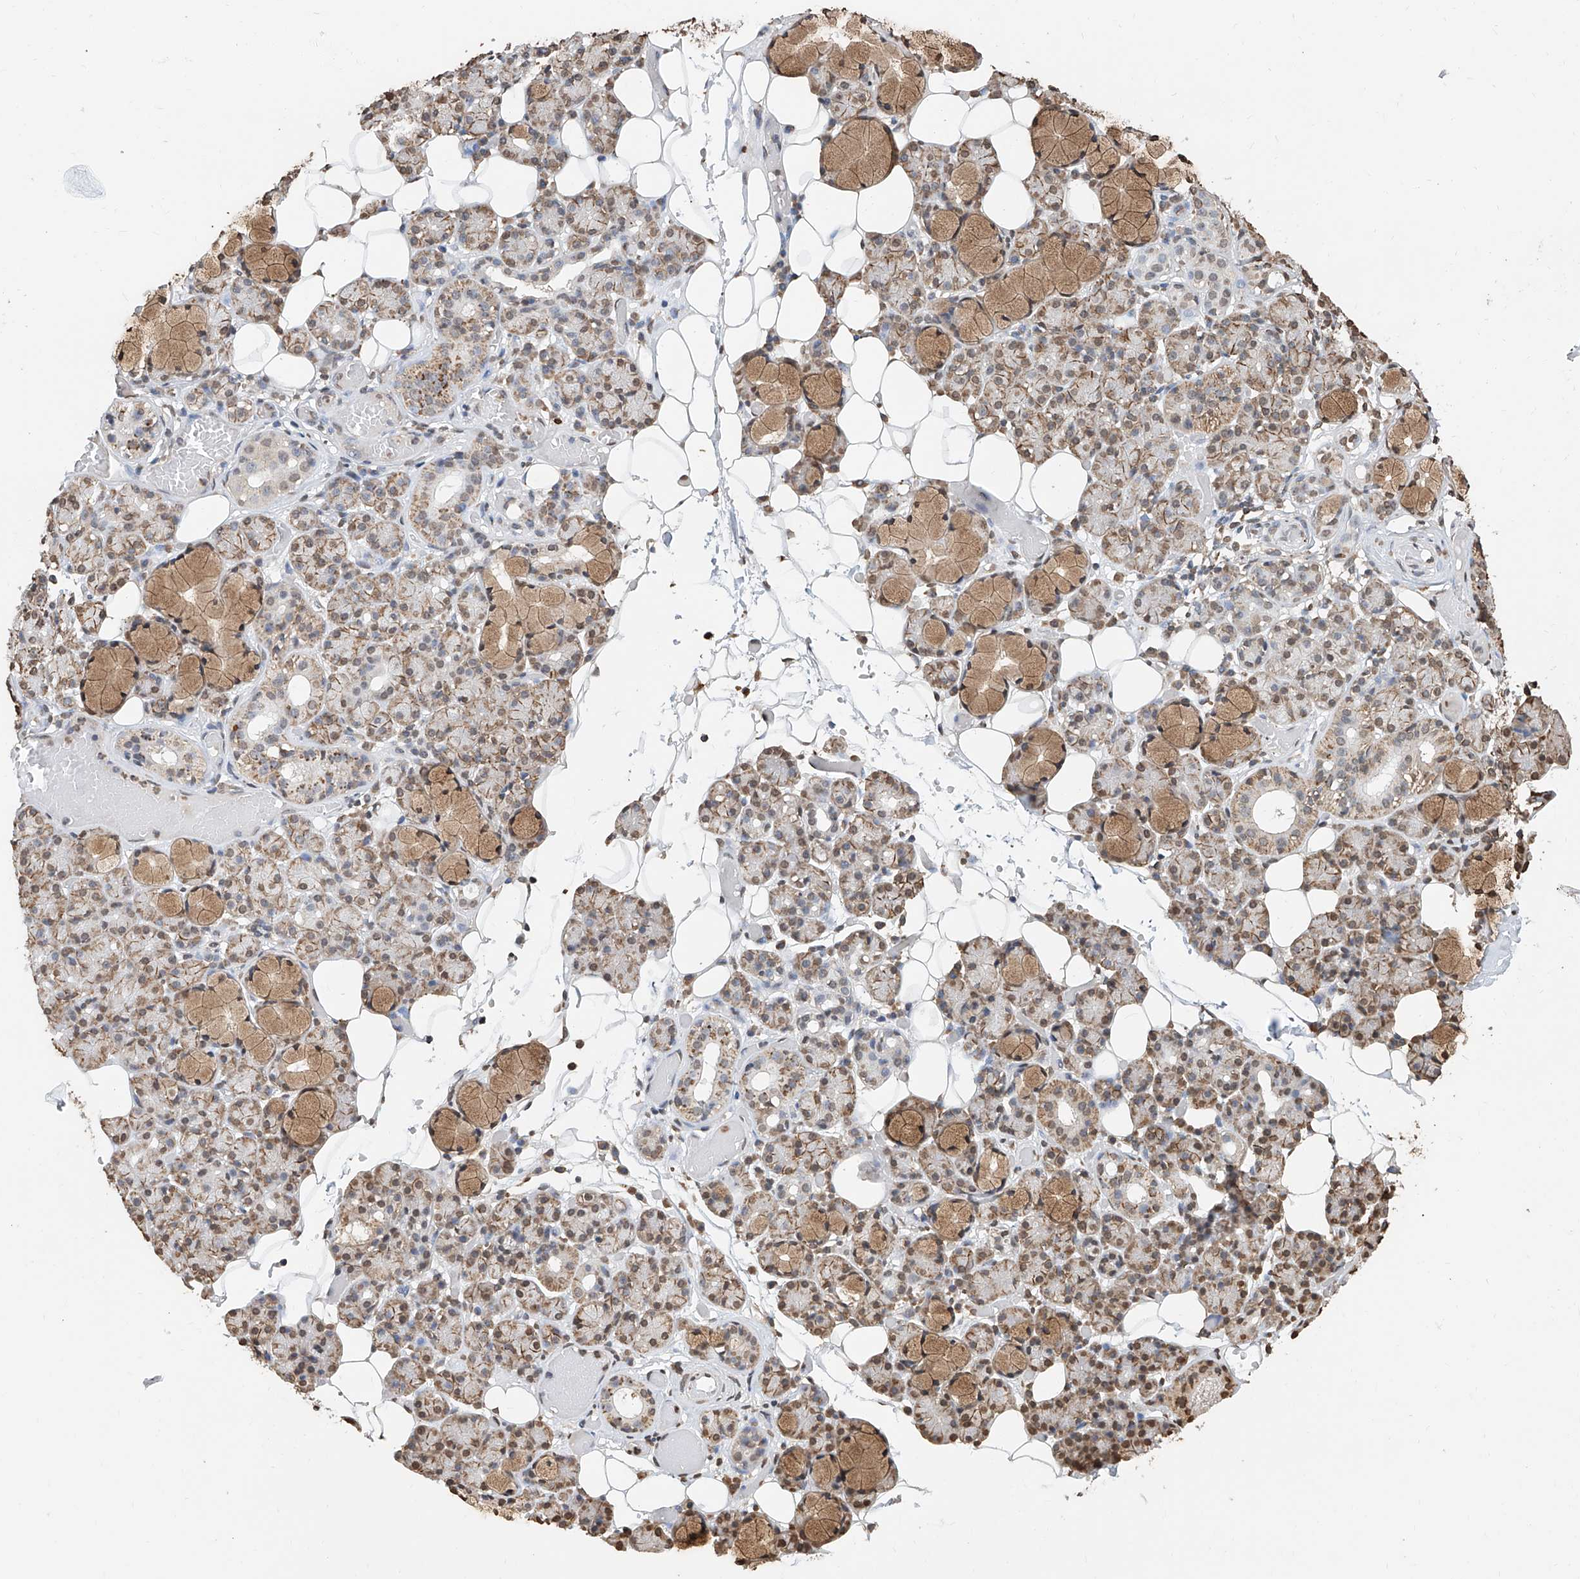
{"staining": {"intensity": "moderate", "quantity": ">75%", "location": "cytoplasmic/membranous,nuclear"}, "tissue": "salivary gland", "cell_type": "Glandular cells", "image_type": "normal", "snomed": [{"axis": "morphology", "description": "Normal tissue, NOS"}, {"axis": "topography", "description": "Salivary gland"}], "caption": "Immunohistochemical staining of benign human salivary gland demonstrates medium levels of moderate cytoplasmic/membranous,nuclear positivity in approximately >75% of glandular cells.", "gene": "RP9", "patient": {"sex": "male", "age": 63}}